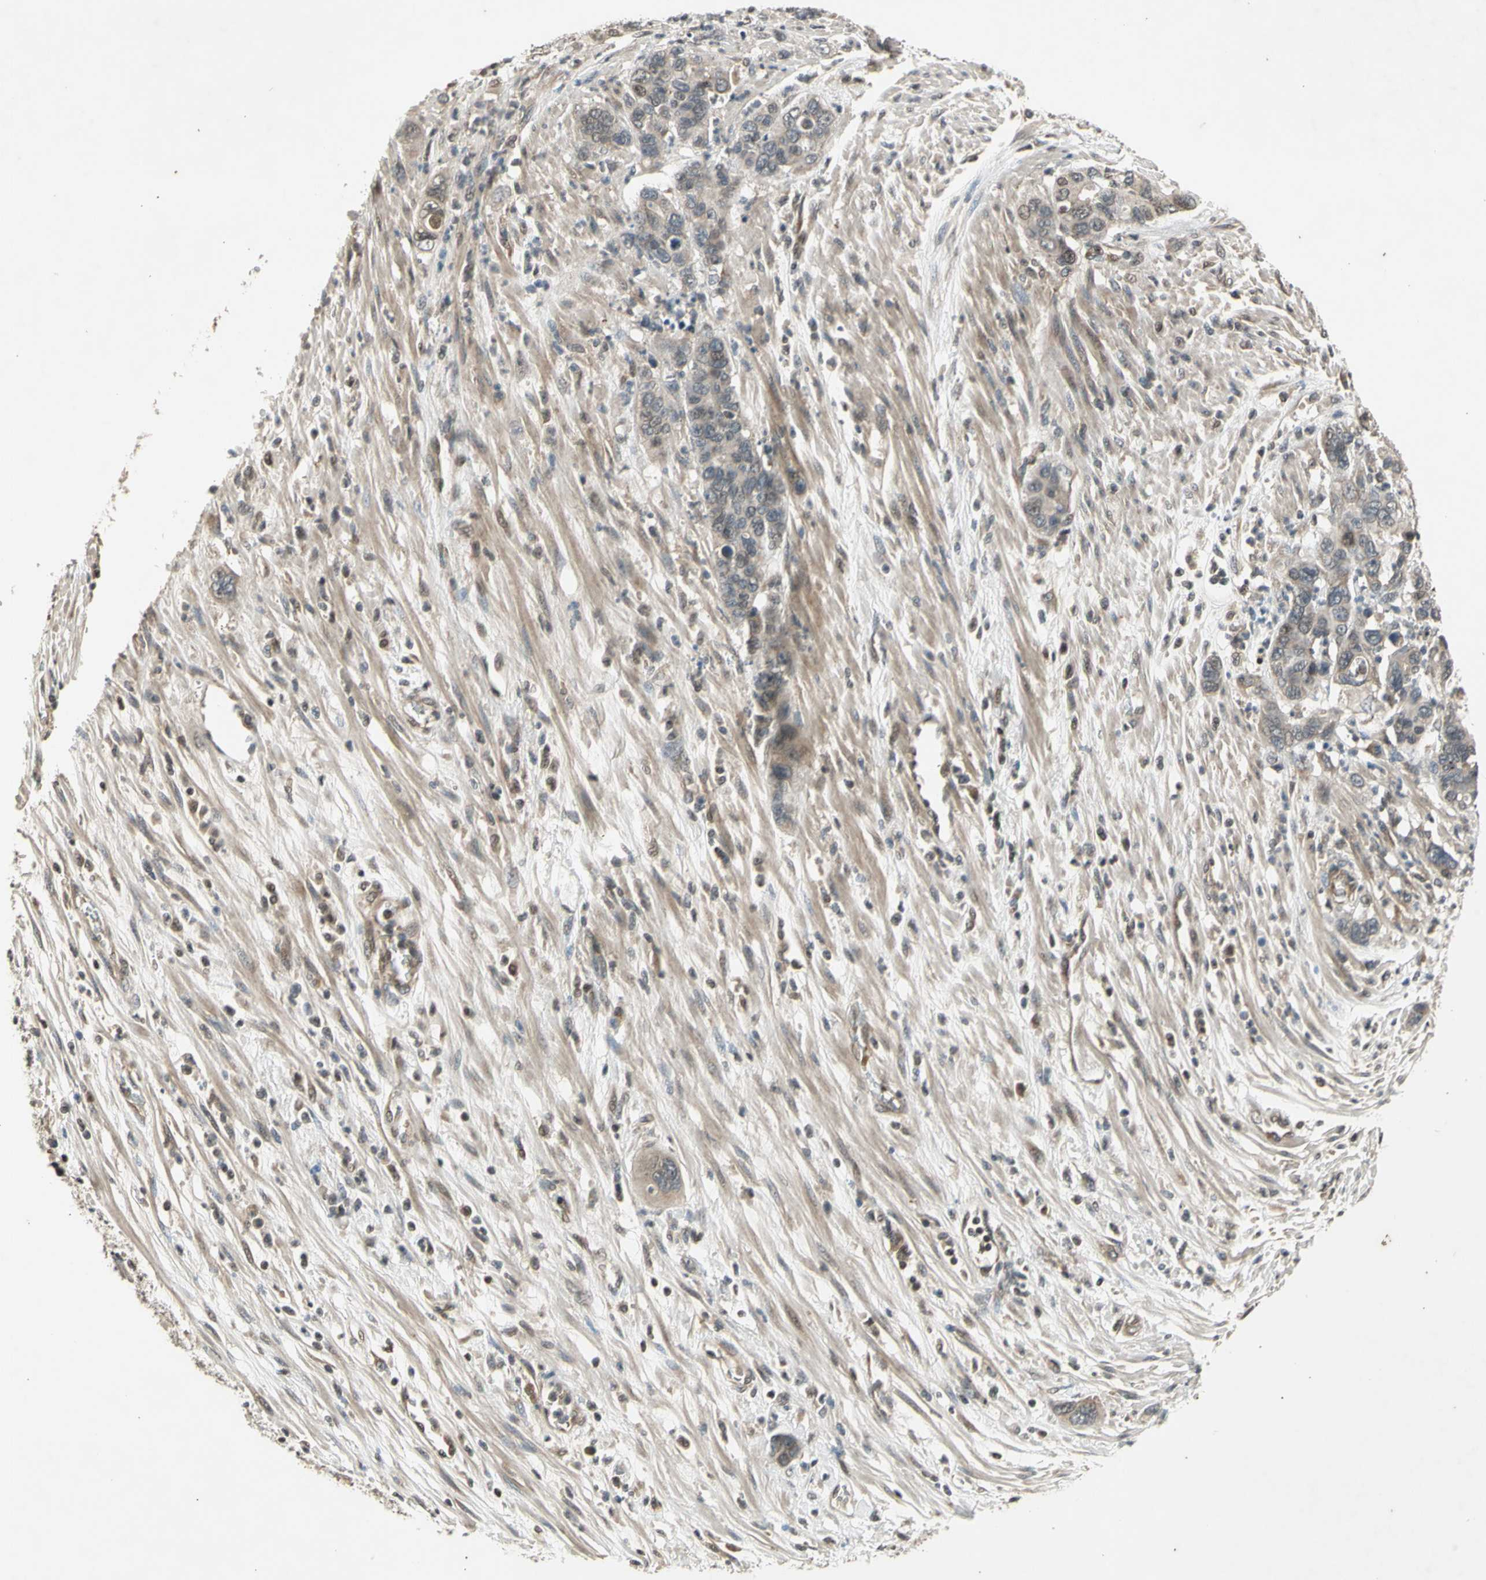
{"staining": {"intensity": "weak", "quantity": "25%-75%", "location": "cytoplasmic/membranous"}, "tissue": "pancreatic cancer", "cell_type": "Tumor cells", "image_type": "cancer", "snomed": [{"axis": "morphology", "description": "Adenocarcinoma, NOS"}, {"axis": "topography", "description": "Pancreas"}], "caption": "Brown immunohistochemical staining in human pancreatic cancer (adenocarcinoma) displays weak cytoplasmic/membranous expression in approximately 25%-75% of tumor cells.", "gene": "EFNB2", "patient": {"sex": "female", "age": 71}}